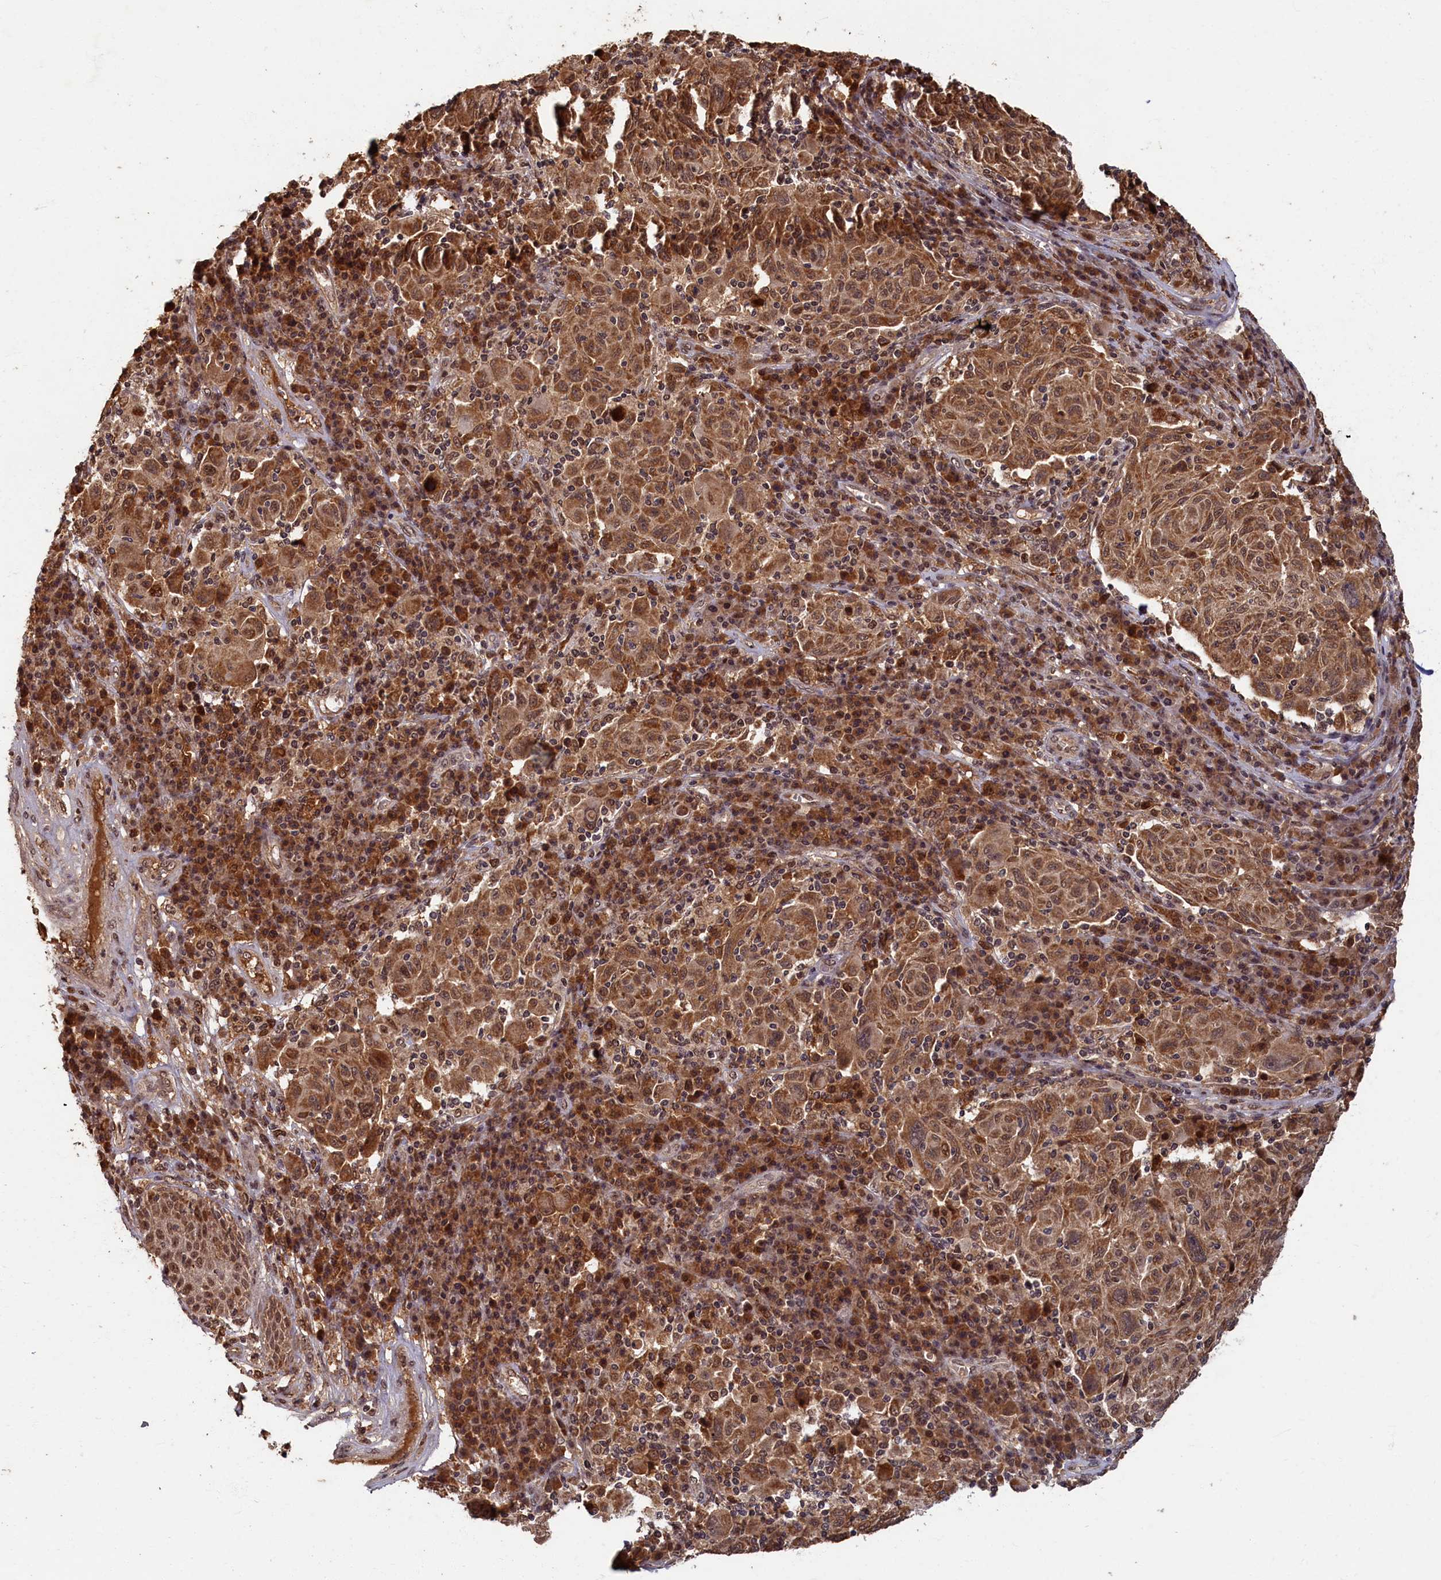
{"staining": {"intensity": "strong", "quantity": ">75%", "location": "cytoplasmic/membranous,nuclear"}, "tissue": "melanoma", "cell_type": "Tumor cells", "image_type": "cancer", "snomed": [{"axis": "morphology", "description": "Malignant melanoma, NOS"}, {"axis": "topography", "description": "Skin"}], "caption": "This is a micrograph of immunohistochemistry staining of malignant melanoma, which shows strong staining in the cytoplasmic/membranous and nuclear of tumor cells.", "gene": "BRCA1", "patient": {"sex": "male", "age": 53}}